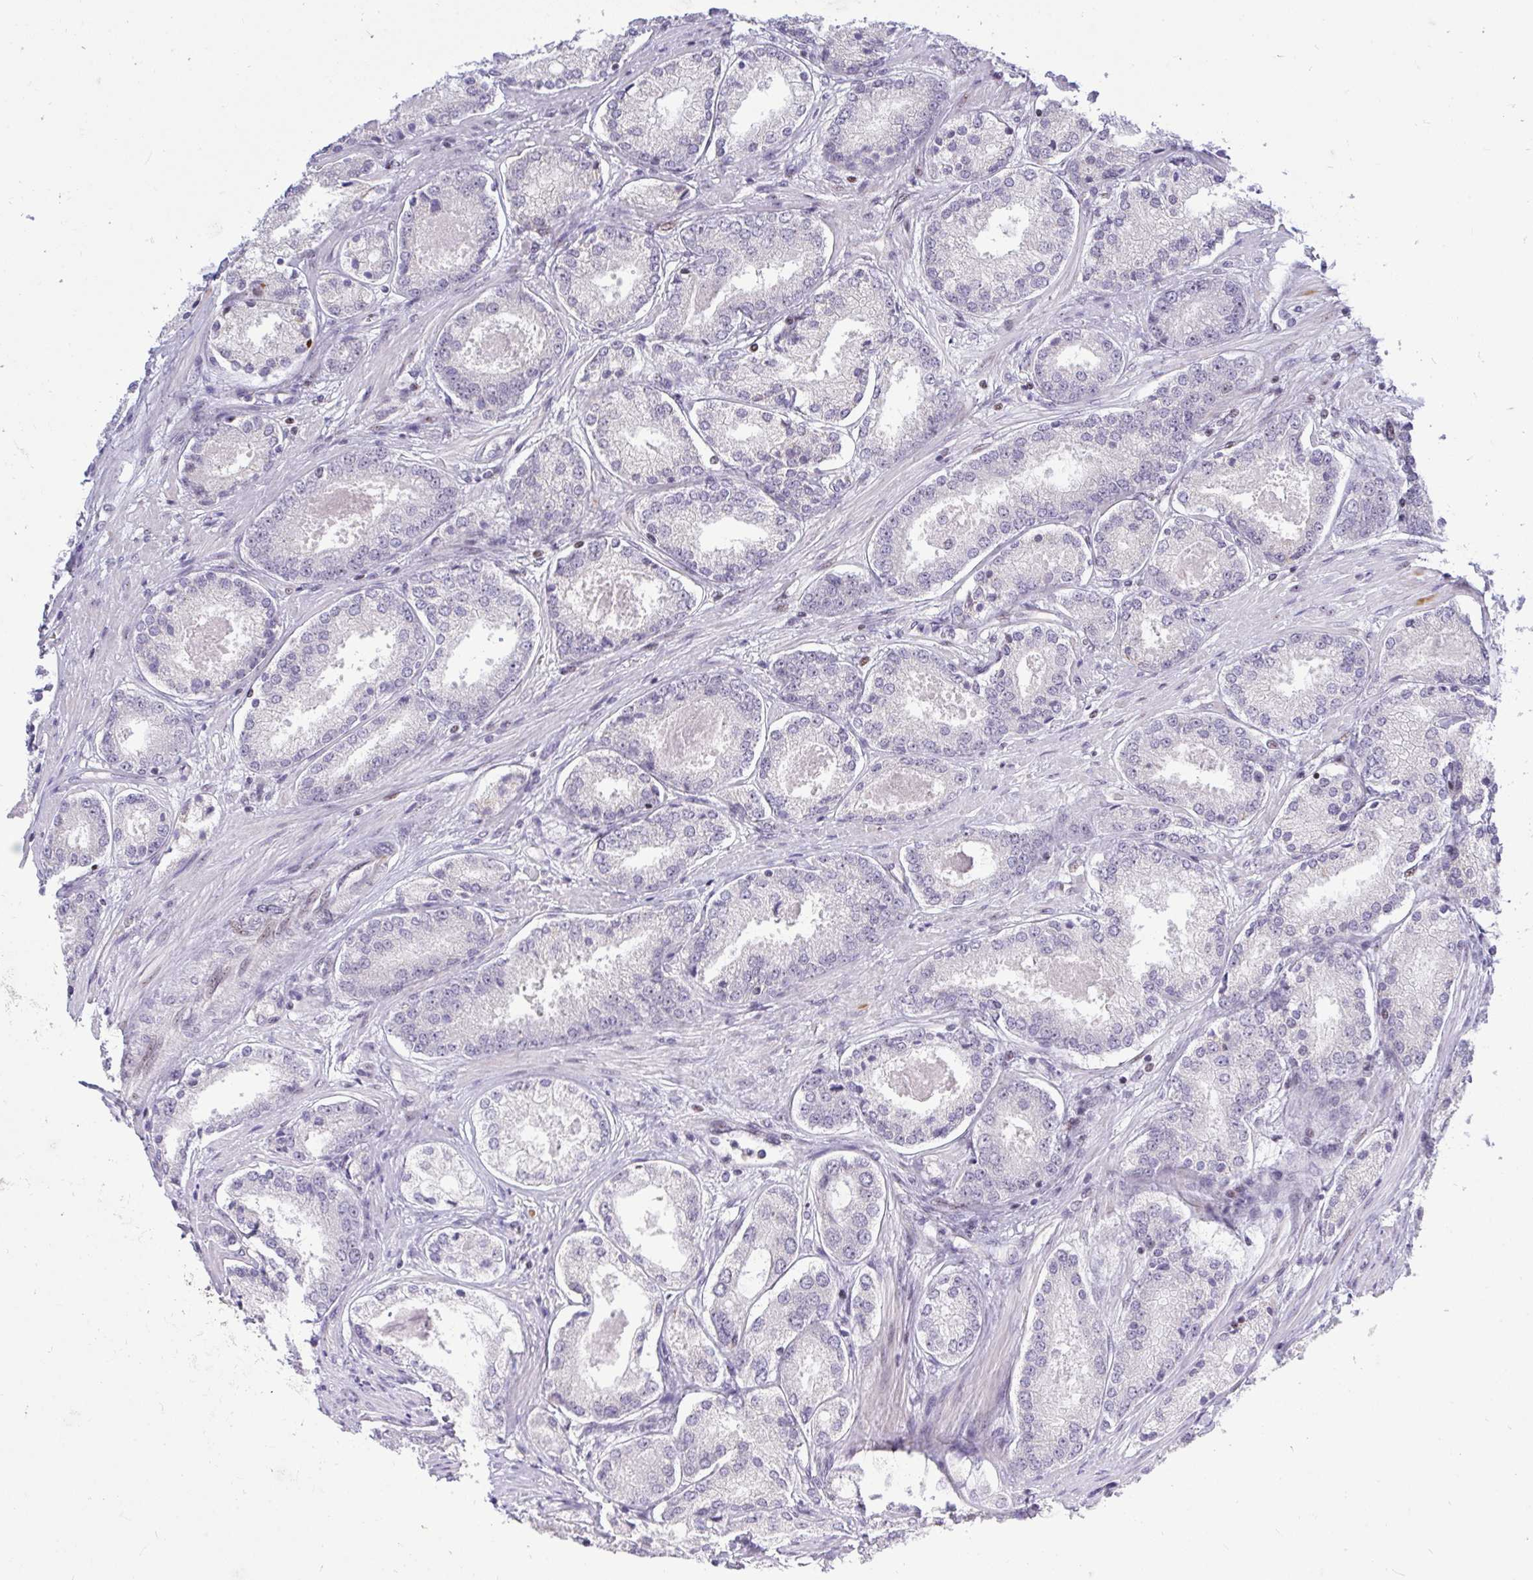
{"staining": {"intensity": "negative", "quantity": "none", "location": "none"}, "tissue": "prostate cancer", "cell_type": "Tumor cells", "image_type": "cancer", "snomed": [{"axis": "morphology", "description": "Adenocarcinoma, Low grade"}, {"axis": "topography", "description": "Prostate"}], "caption": "This photomicrograph is of prostate cancer stained with immunohistochemistry to label a protein in brown with the nuclei are counter-stained blue. There is no positivity in tumor cells.", "gene": "PLPPR3", "patient": {"sex": "male", "age": 68}}